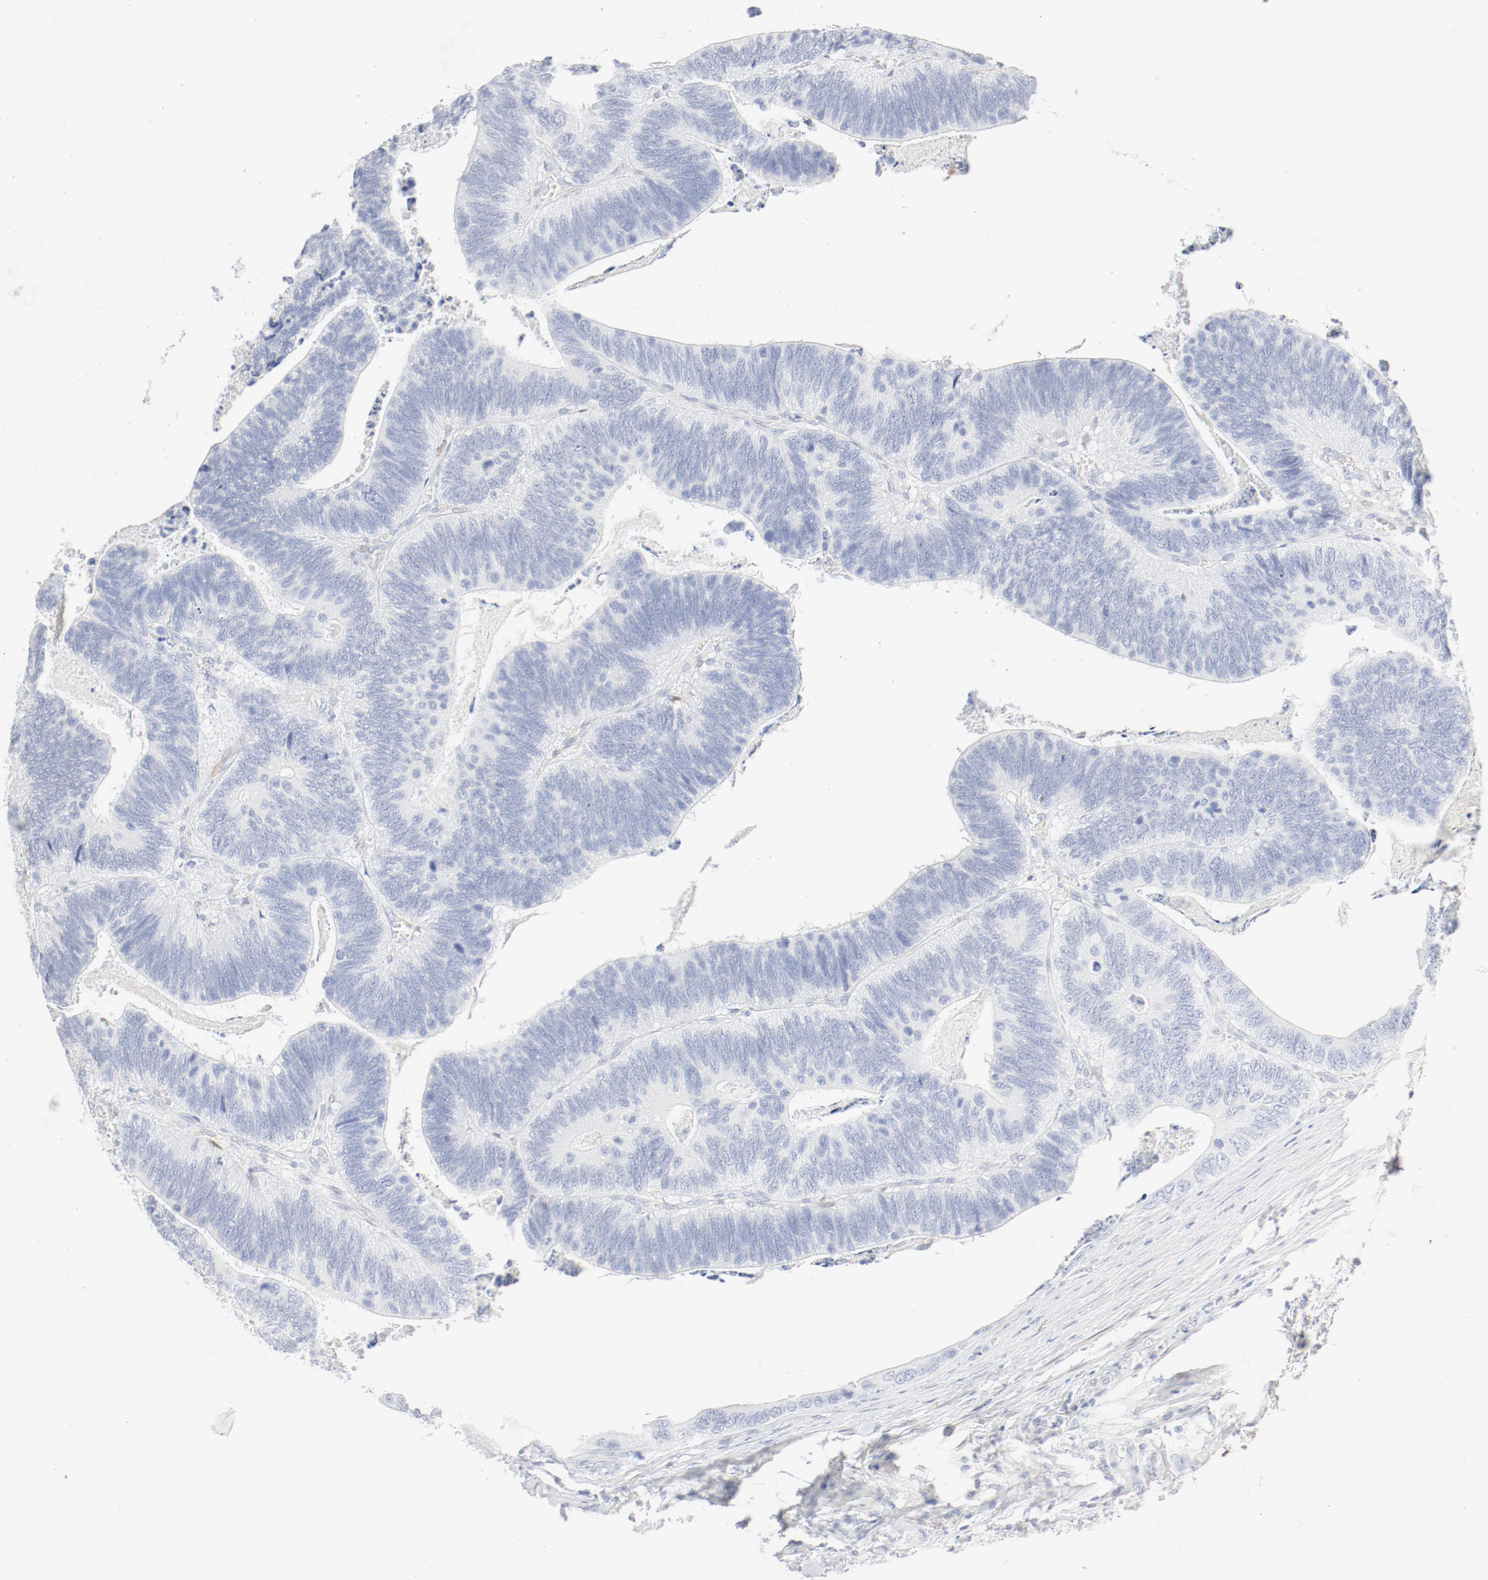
{"staining": {"intensity": "negative", "quantity": "none", "location": "none"}, "tissue": "colorectal cancer", "cell_type": "Tumor cells", "image_type": "cancer", "snomed": [{"axis": "morphology", "description": "Adenocarcinoma, NOS"}, {"axis": "topography", "description": "Colon"}], "caption": "Immunohistochemistry (IHC) photomicrograph of human colorectal adenocarcinoma stained for a protein (brown), which exhibits no staining in tumor cells.", "gene": "PGM1", "patient": {"sex": "male", "age": 72}}